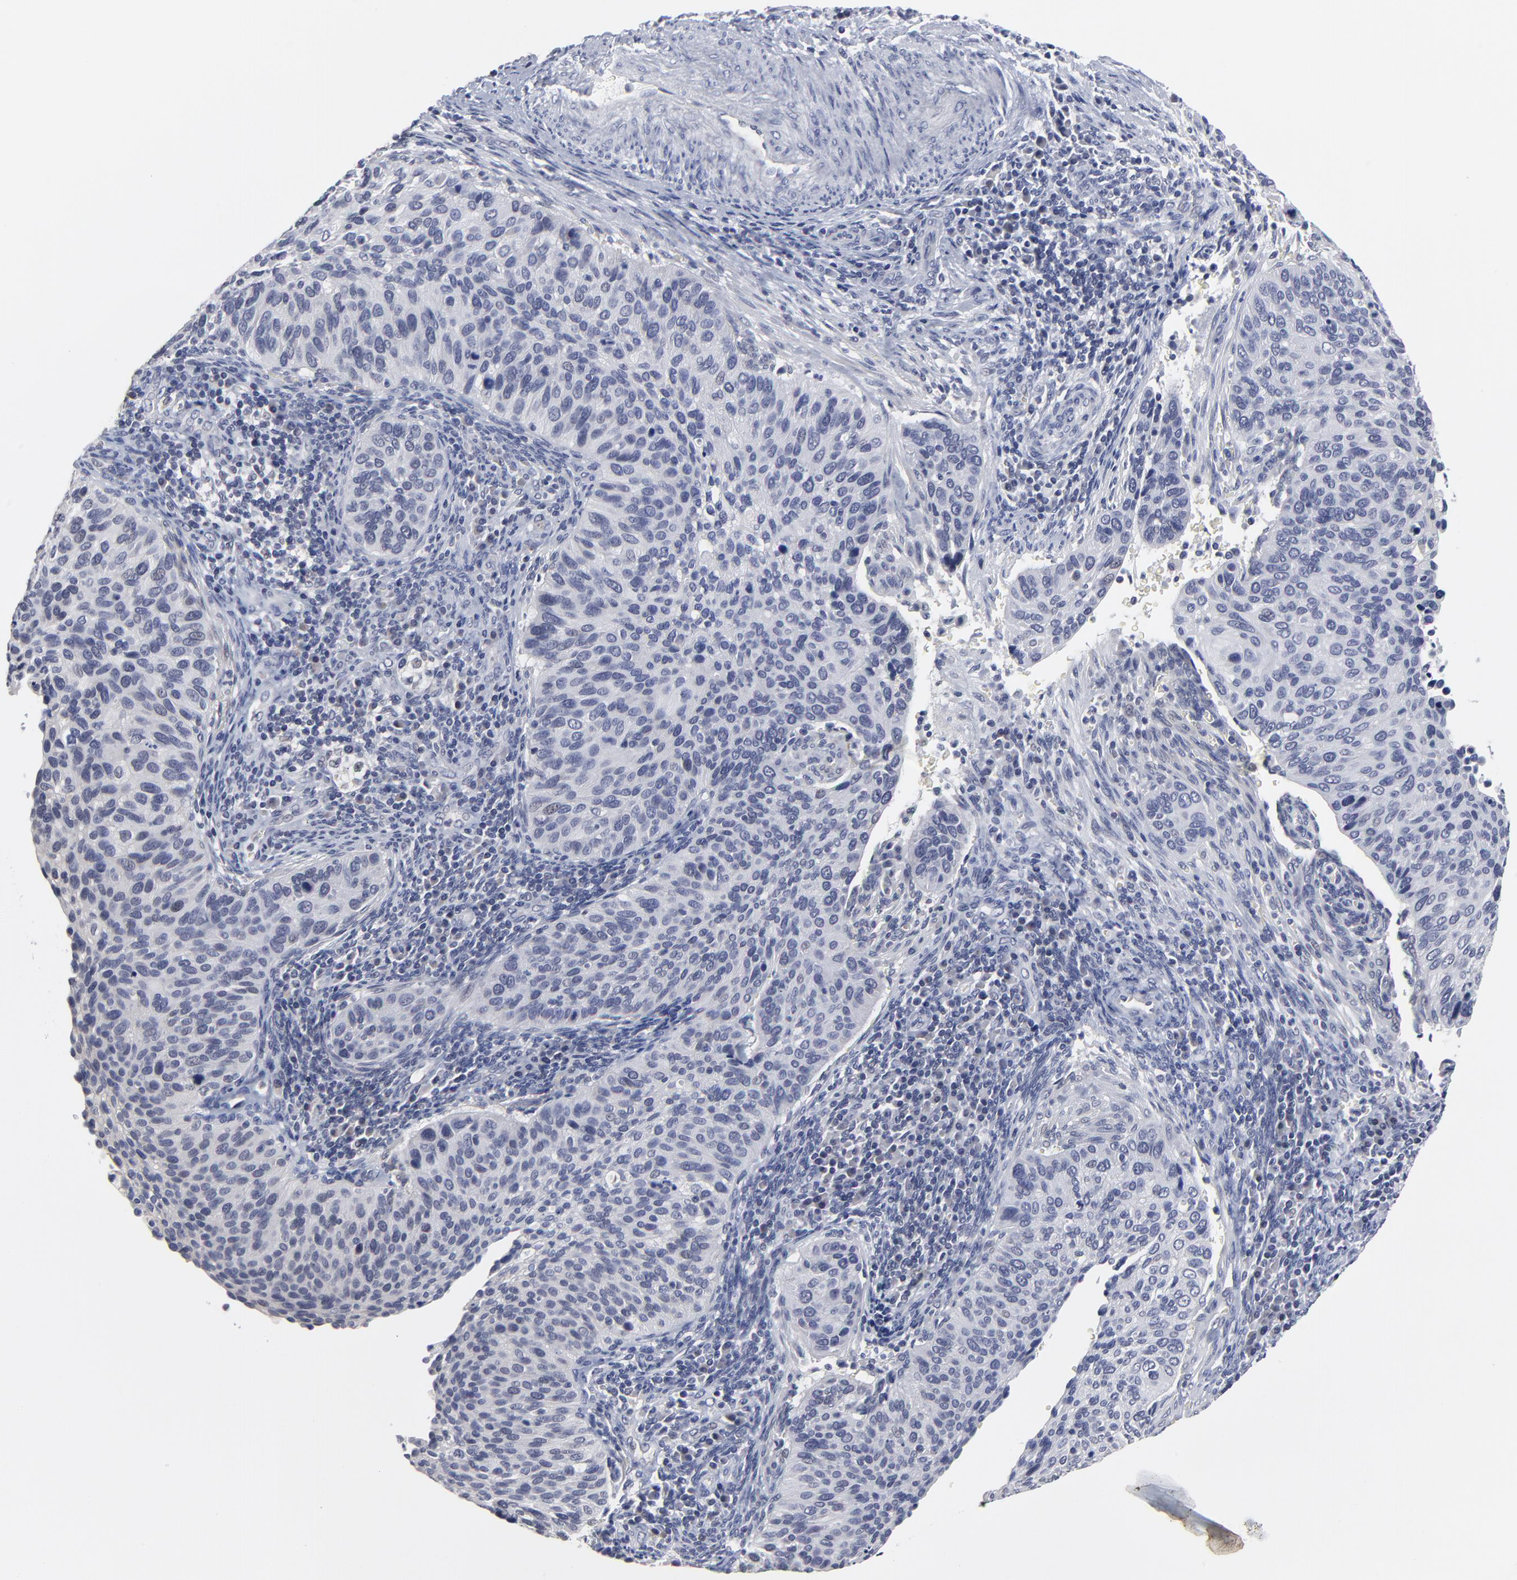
{"staining": {"intensity": "negative", "quantity": "none", "location": "none"}, "tissue": "cervical cancer", "cell_type": "Tumor cells", "image_type": "cancer", "snomed": [{"axis": "morphology", "description": "Adenocarcinoma, NOS"}, {"axis": "topography", "description": "Cervix"}], "caption": "Immunohistochemistry (IHC) of cervical adenocarcinoma exhibits no positivity in tumor cells.", "gene": "MAGEA10", "patient": {"sex": "female", "age": 29}}